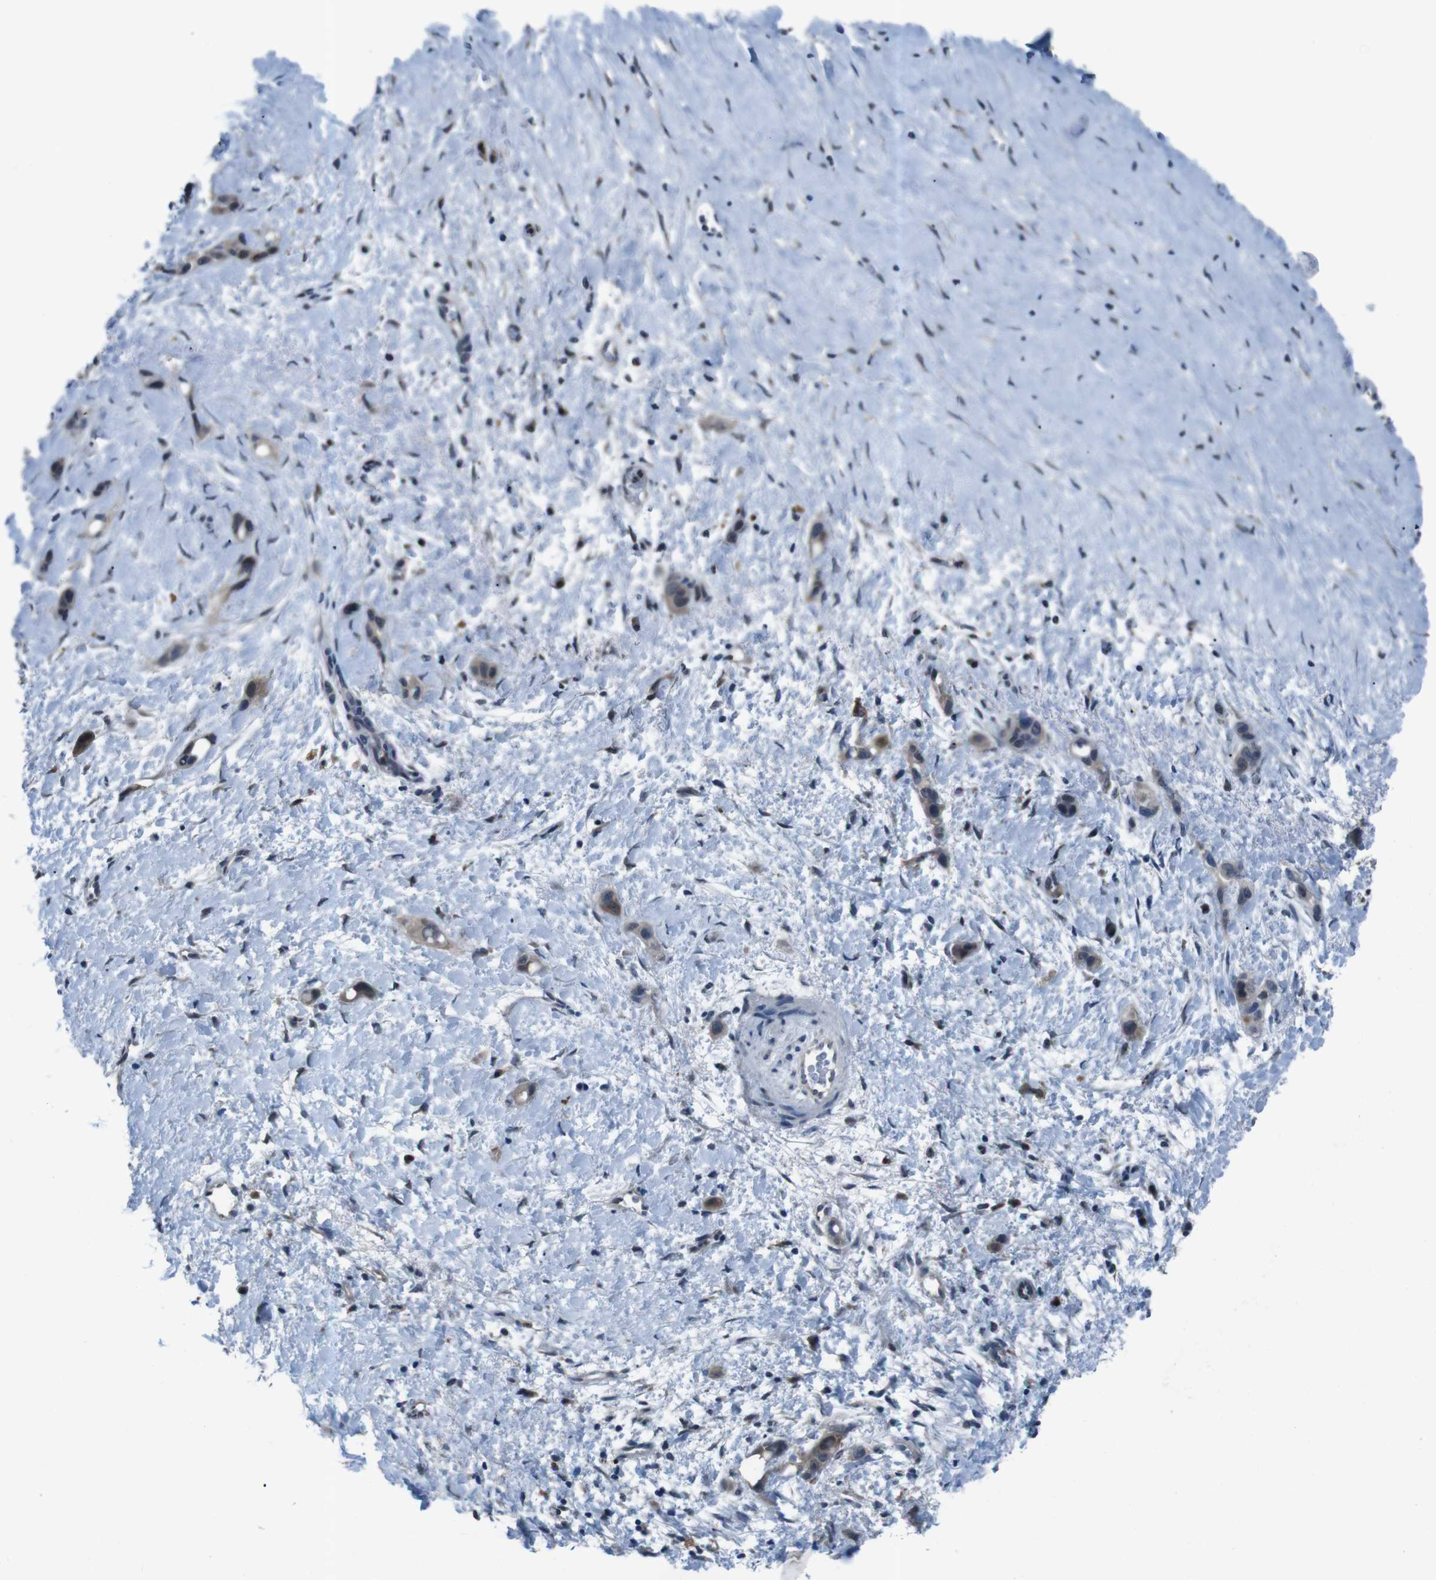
{"staining": {"intensity": "weak", "quantity": ">75%", "location": "cytoplasmic/membranous"}, "tissue": "liver cancer", "cell_type": "Tumor cells", "image_type": "cancer", "snomed": [{"axis": "morphology", "description": "Cholangiocarcinoma"}, {"axis": "topography", "description": "Liver"}], "caption": "Immunohistochemical staining of human liver cholangiocarcinoma reveals weak cytoplasmic/membranous protein positivity in approximately >75% of tumor cells.", "gene": "LRP5", "patient": {"sex": "female", "age": 65}}